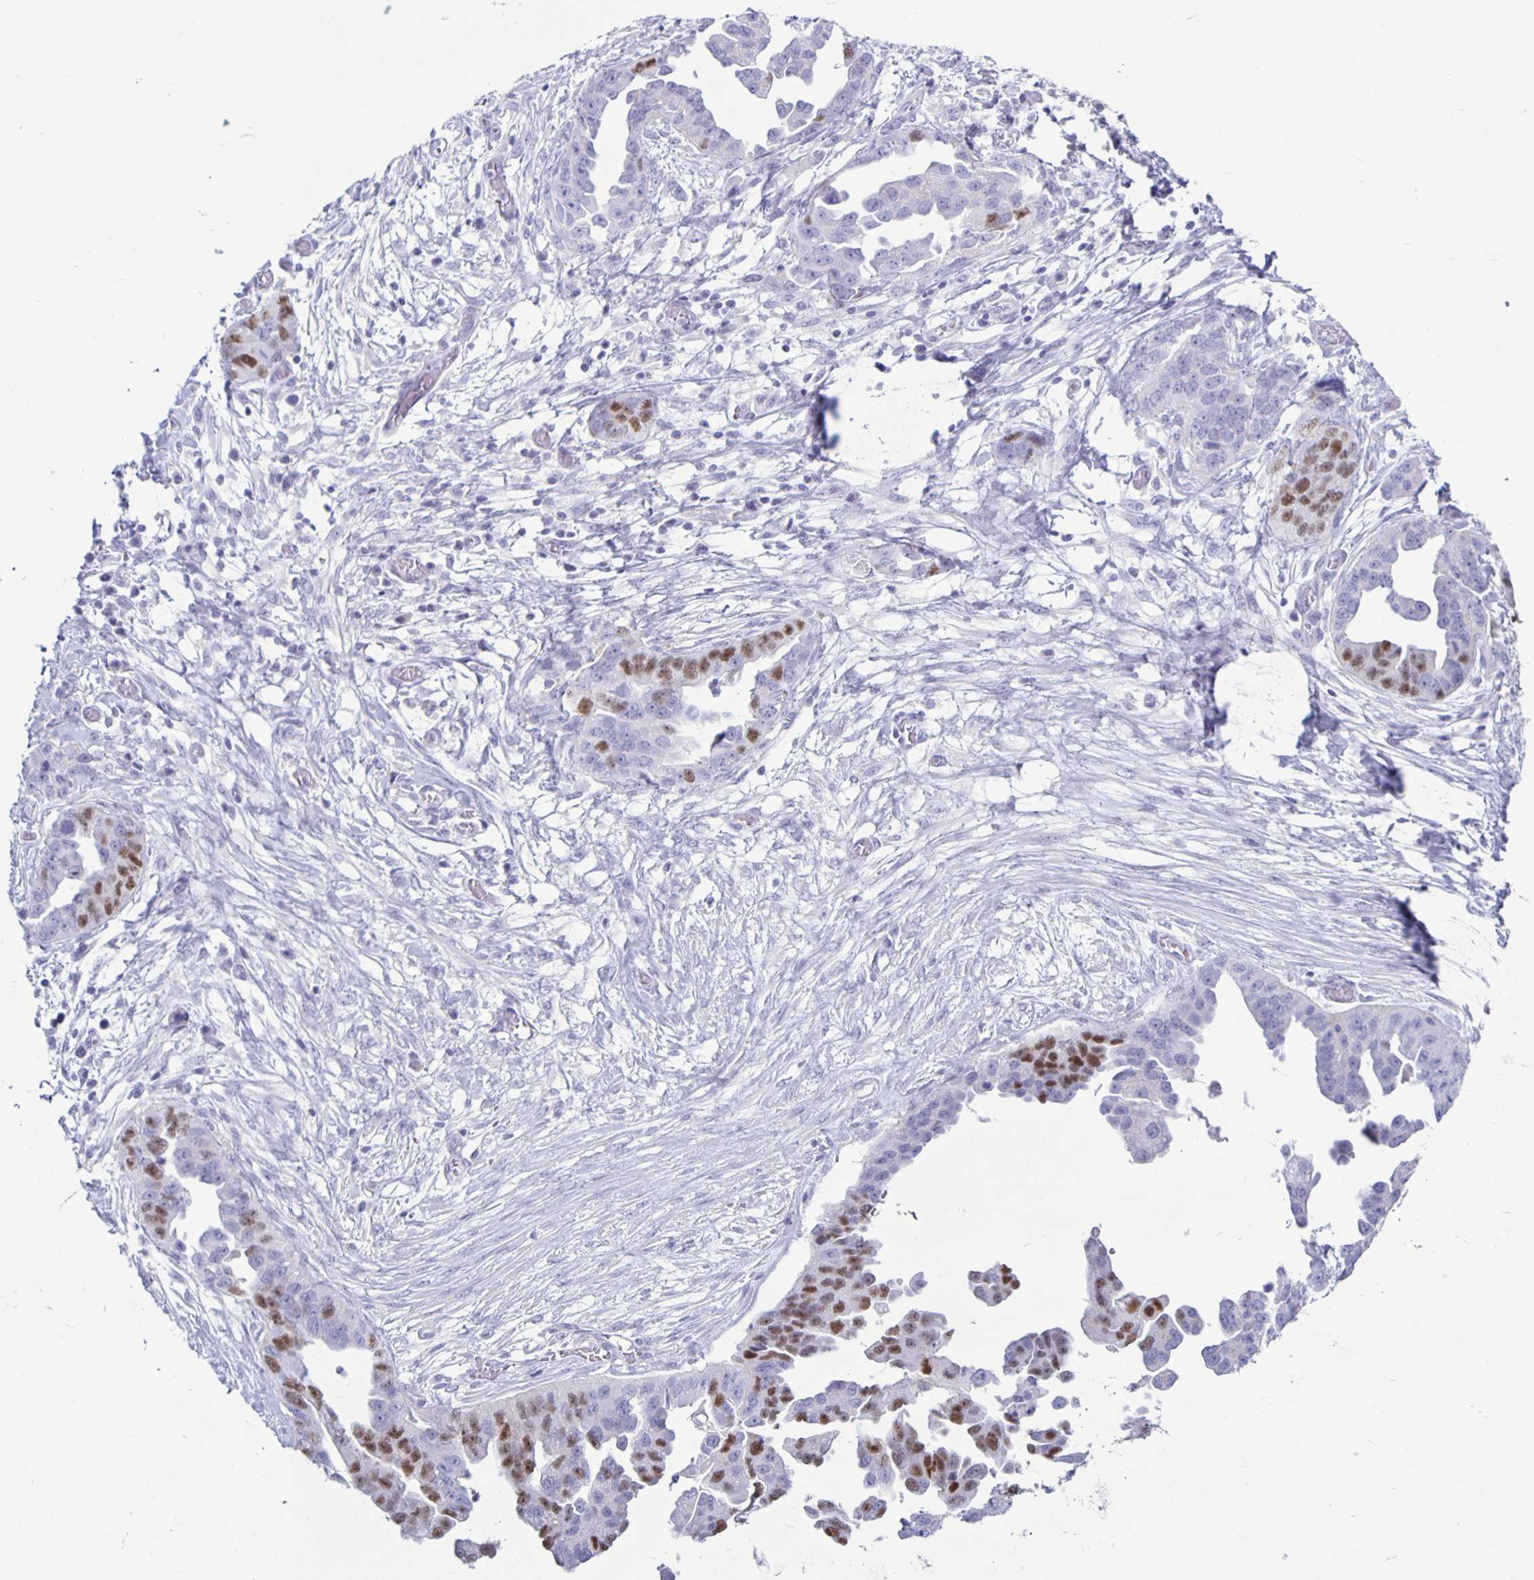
{"staining": {"intensity": "moderate", "quantity": "25%-75%", "location": "nuclear"}, "tissue": "ovarian cancer", "cell_type": "Tumor cells", "image_type": "cancer", "snomed": [{"axis": "morphology", "description": "Cystadenocarcinoma, serous, NOS"}, {"axis": "topography", "description": "Ovary"}], "caption": "Moderate nuclear expression for a protein is present in approximately 25%-75% of tumor cells of ovarian serous cystadenocarcinoma using IHC.", "gene": "CT45A5", "patient": {"sex": "female", "age": 75}}